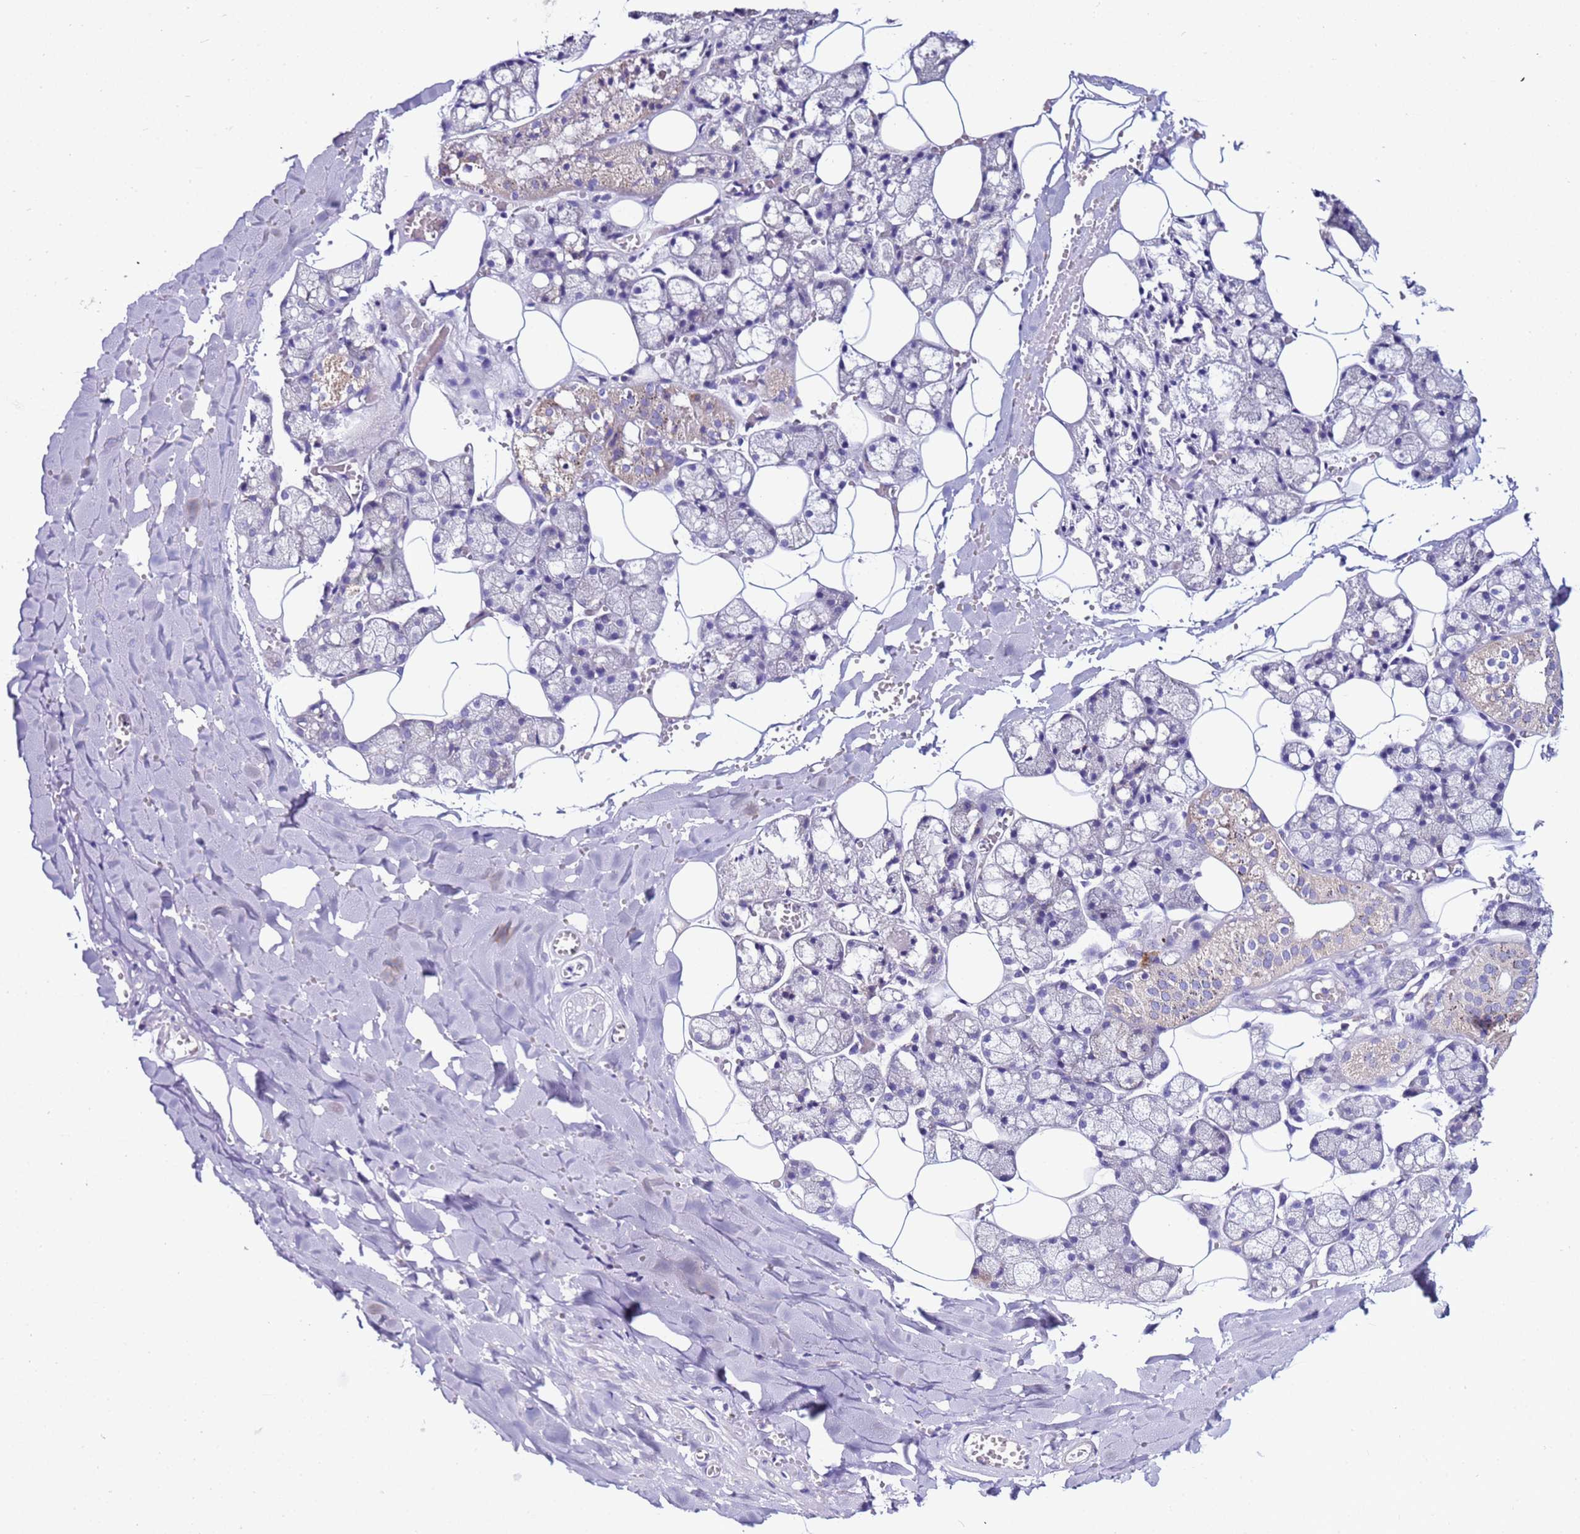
{"staining": {"intensity": "weak", "quantity": "<25%", "location": "cytoplasmic/membranous"}, "tissue": "salivary gland", "cell_type": "Glandular cells", "image_type": "normal", "snomed": [{"axis": "morphology", "description": "Normal tissue, NOS"}, {"axis": "topography", "description": "Salivary gland"}], "caption": "This is an immunohistochemistry image of unremarkable human salivary gland. There is no positivity in glandular cells.", "gene": "MYBPC3", "patient": {"sex": "male", "age": 62}}